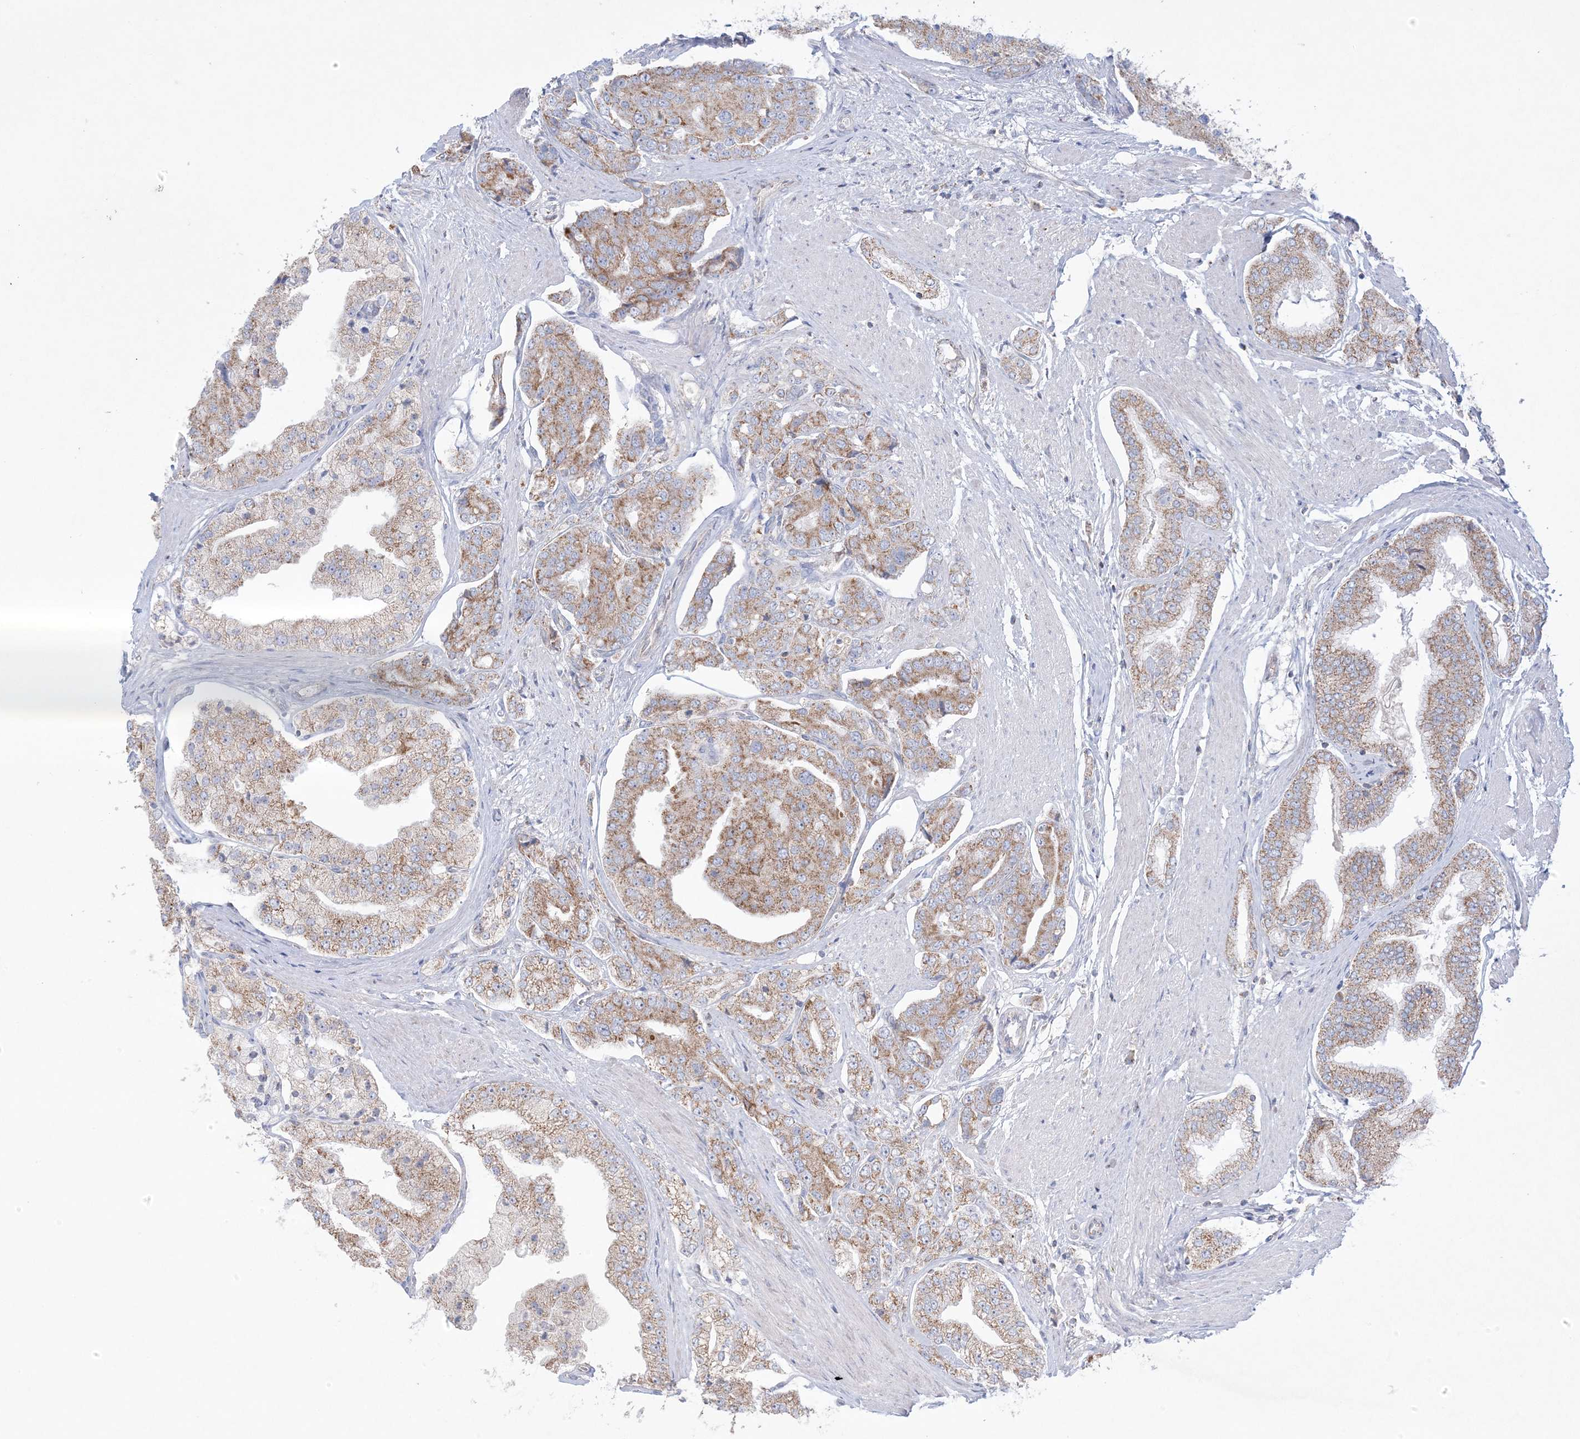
{"staining": {"intensity": "moderate", "quantity": ">75%", "location": "cytoplasmic/membranous"}, "tissue": "prostate cancer", "cell_type": "Tumor cells", "image_type": "cancer", "snomed": [{"axis": "morphology", "description": "Adenocarcinoma, High grade"}, {"axis": "topography", "description": "Prostate"}], "caption": "Immunohistochemistry staining of prostate high-grade adenocarcinoma, which reveals medium levels of moderate cytoplasmic/membranous staining in about >75% of tumor cells indicating moderate cytoplasmic/membranous protein expression. The staining was performed using DAB (3,3'-diaminobenzidine) (brown) for protein detection and nuclei were counterstained in hematoxylin (blue).", "gene": "KCTD6", "patient": {"sex": "male", "age": 50}}